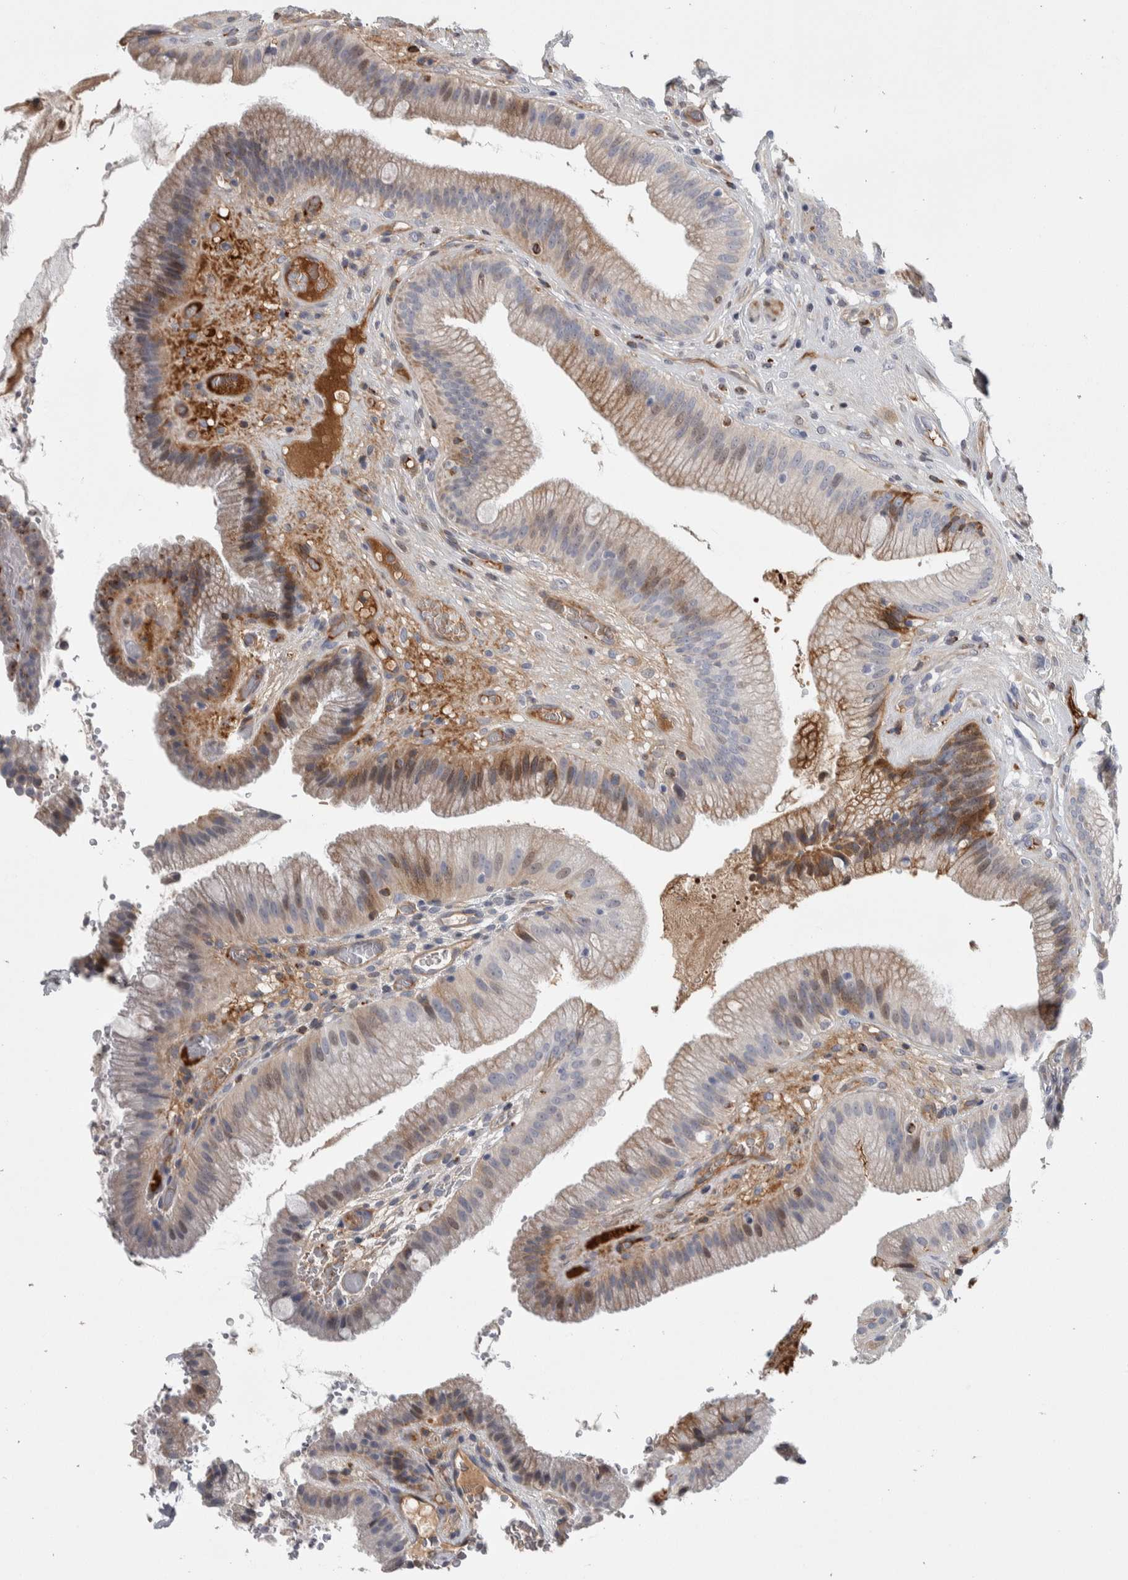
{"staining": {"intensity": "moderate", "quantity": "<25%", "location": "cytoplasmic/membranous"}, "tissue": "gallbladder", "cell_type": "Glandular cells", "image_type": "normal", "snomed": [{"axis": "morphology", "description": "Normal tissue, NOS"}, {"axis": "topography", "description": "Gallbladder"}], "caption": "Glandular cells display low levels of moderate cytoplasmic/membranous staining in approximately <25% of cells in normal gallbladder.", "gene": "PSMG3", "patient": {"sex": "male", "age": 49}}